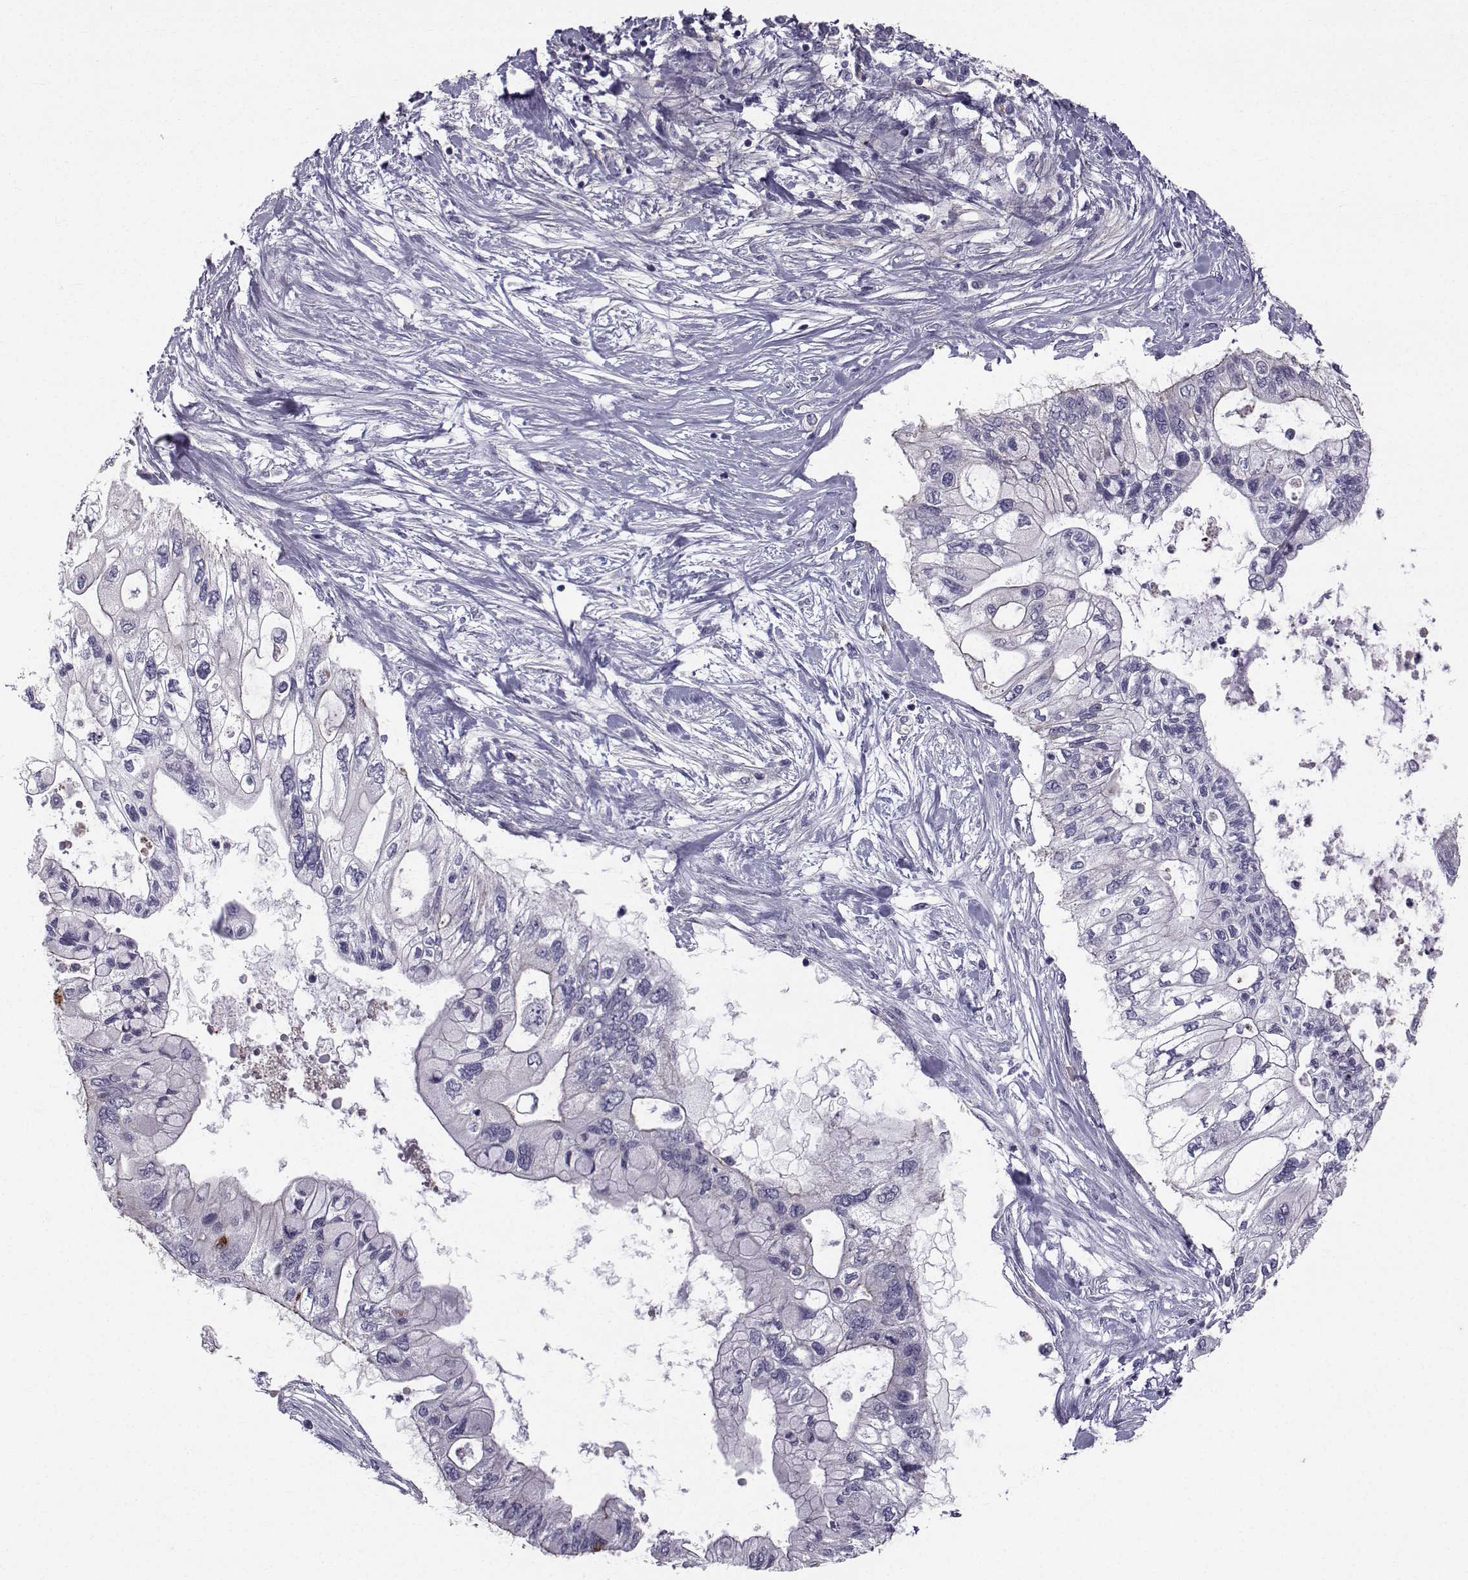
{"staining": {"intensity": "weak", "quantity": "<25%", "location": "cytoplasmic/membranous"}, "tissue": "pancreatic cancer", "cell_type": "Tumor cells", "image_type": "cancer", "snomed": [{"axis": "morphology", "description": "Adenocarcinoma, NOS"}, {"axis": "topography", "description": "Pancreas"}], "caption": "A micrograph of human pancreatic adenocarcinoma is negative for staining in tumor cells. Brightfield microscopy of IHC stained with DAB (brown) and hematoxylin (blue), captured at high magnification.", "gene": "QPCT", "patient": {"sex": "female", "age": 77}}